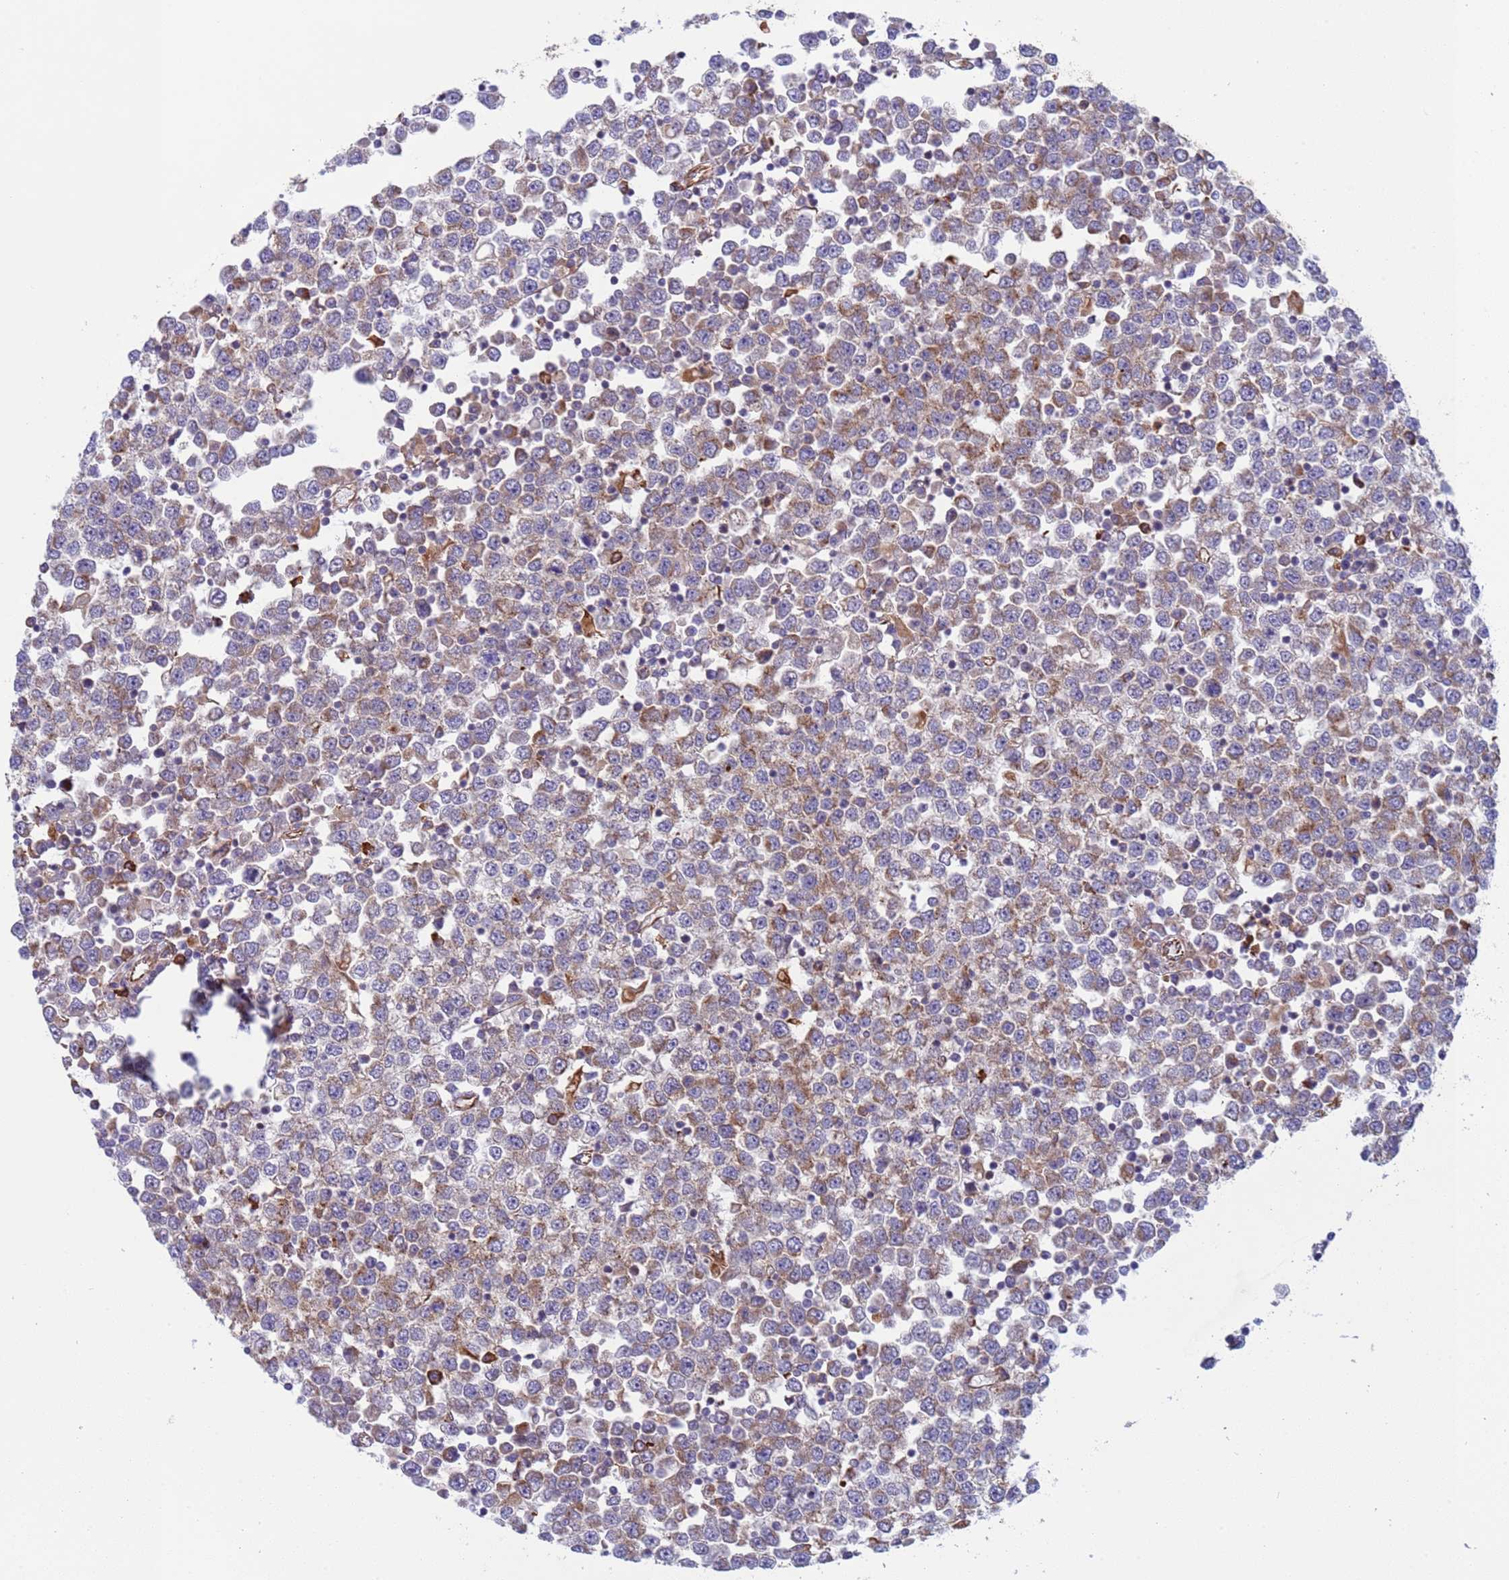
{"staining": {"intensity": "moderate", "quantity": "25%-75%", "location": "cytoplasmic/membranous"}, "tissue": "testis cancer", "cell_type": "Tumor cells", "image_type": "cancer", "snomed": [{"axis": "morphology", "description": "Seminoma, NOS"}, {"axis": "topography", "description": "Testis"}], "caption": "Tumor cells reveal medium levels of moderate cytoplasmic/membranous expression in about 25%-75% of cells in testis cancer (seminoma). The staining is performed using DAB (3,3'-diaminobenzidine) brown chromogen to label protein expression. The nuclei are counter-stained blue using hematoxylin.", "gene": "NUDT12", "patient": {"sex": "male", "age": 65}}